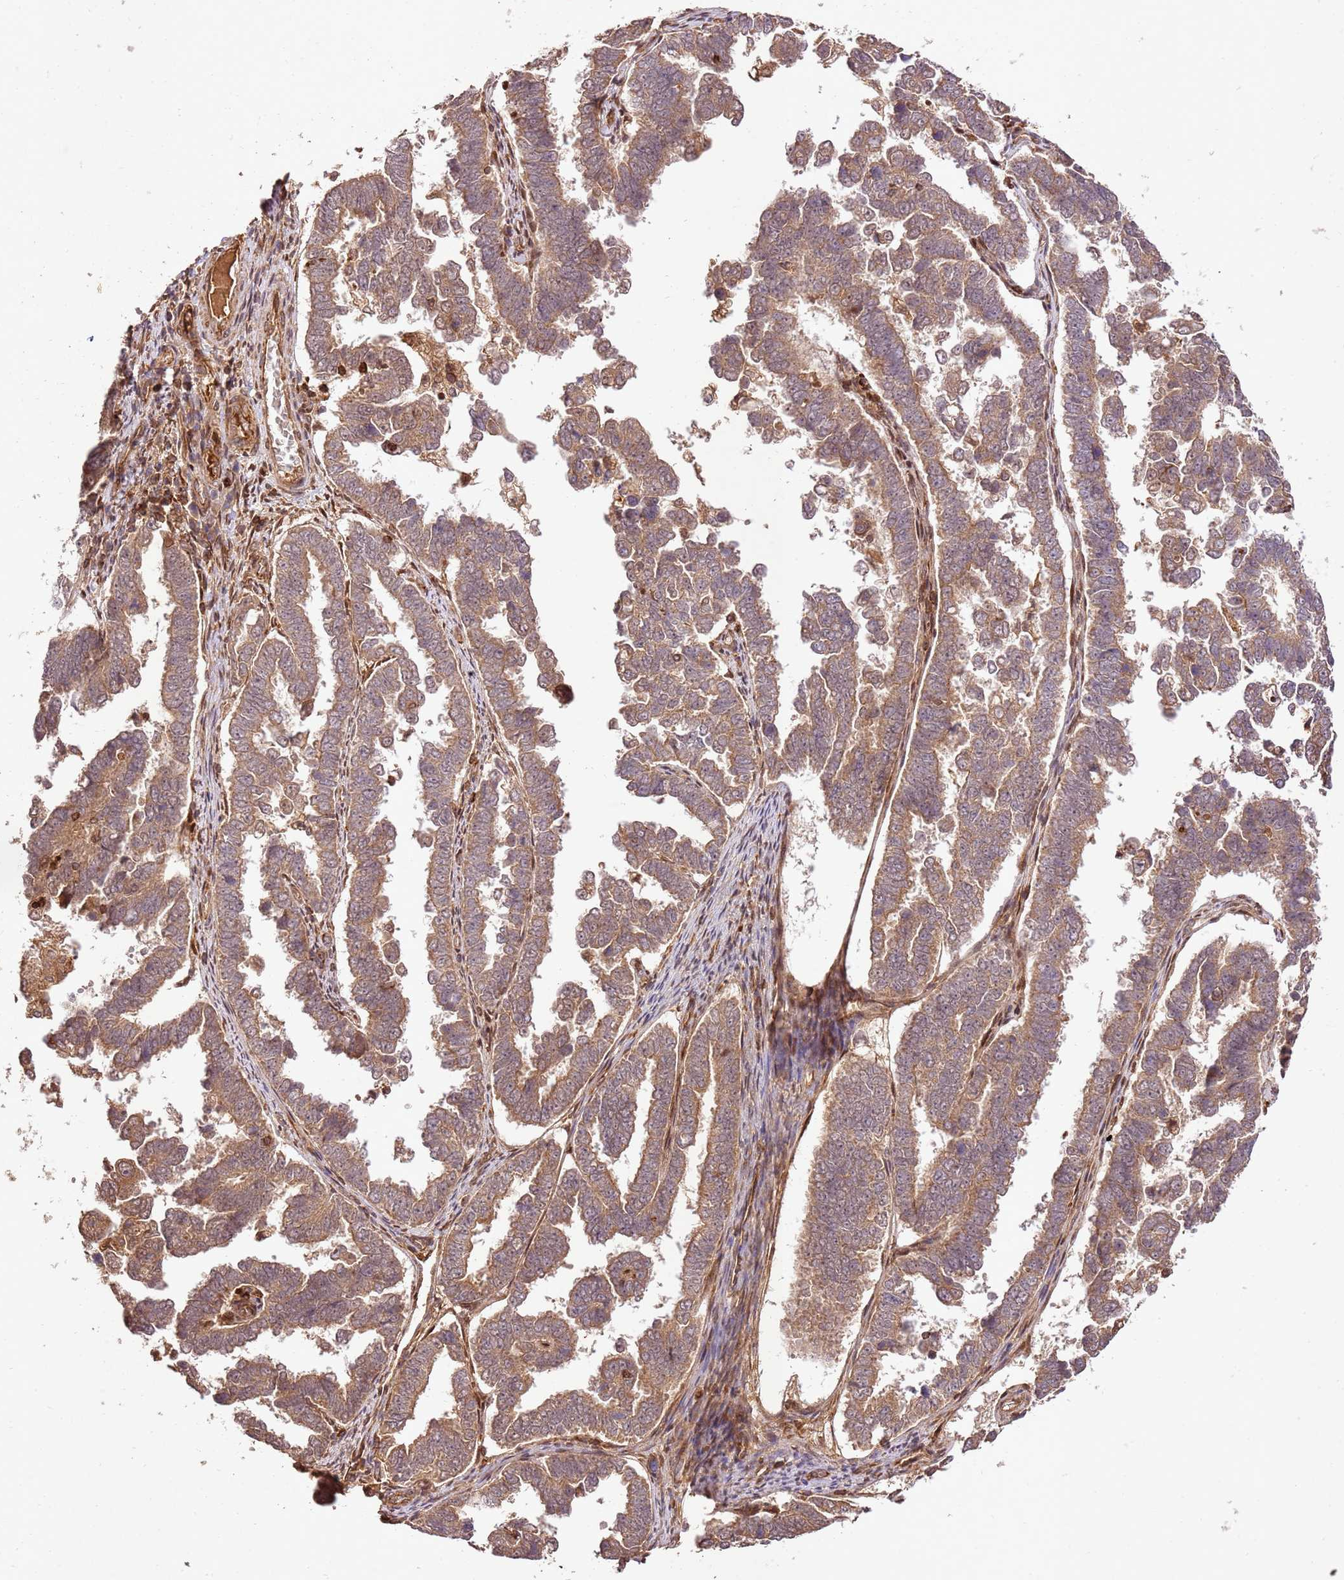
{"staining": {"intensity": "moderate", "quantity": ">75%", "location": "cytoplasmic/membranous"}, "tissue": "endometrial cancer", "cell_type": "Tumor cells", "image_type": "cancer", "snomed": [{"axis": "morphology", "description": "Adenocarcinoma, NOS"}, {"axis": "topography", "description": "Endometrium"}], "caption": "A photomicrograph showing moderate cytoplasmic/membranous positivity in about >75% of tumor cells in endometrial cancer, as visualized by brown immunohistochemical staining.", "gene": "KATNAL2", "patient": {"sex": "female", "age": 75}}